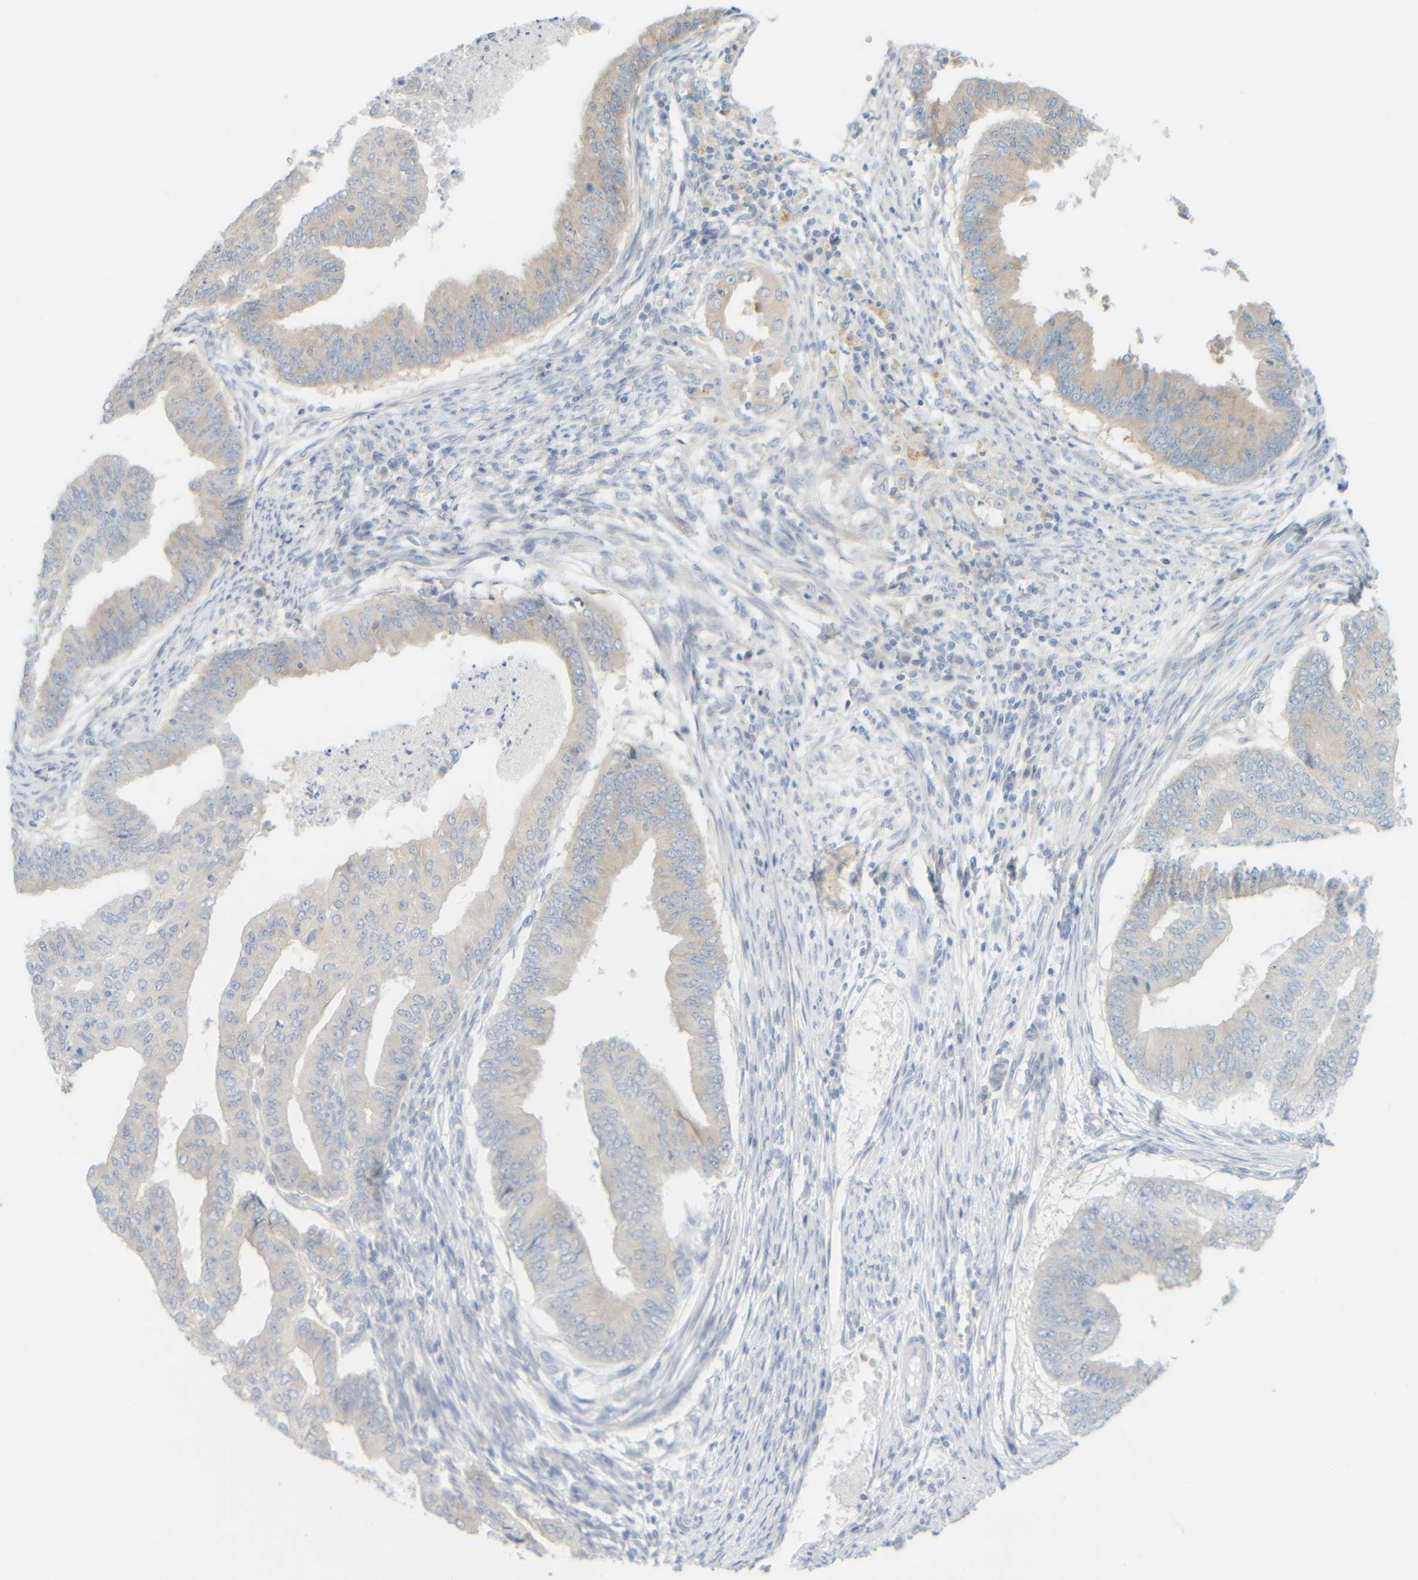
{"staining": {"intensity": "negative", "quantity": "none", "location": "none"}, "tissue": "endometrial cancer", "cell_type": "Tumor cells", "image_type": "cancer", "snomed": [{"axis": "morphology", "description": "Polyp, NOS"}, {"axis": "morphology", "description": "Adenocarcinoma, NOS"}, {"axis": "morphology", "description": "Adenoma, NOS"}, {"axis": "topography", "description": "Endometrium"}], "caption": "Endometrial adenocarcinoma was stained to show a protein in brown. There is no significant positivity in tumor cells.", "gene": "PTGES3L-AARSD1", "patient": {"sex": "female", "age": 79}}